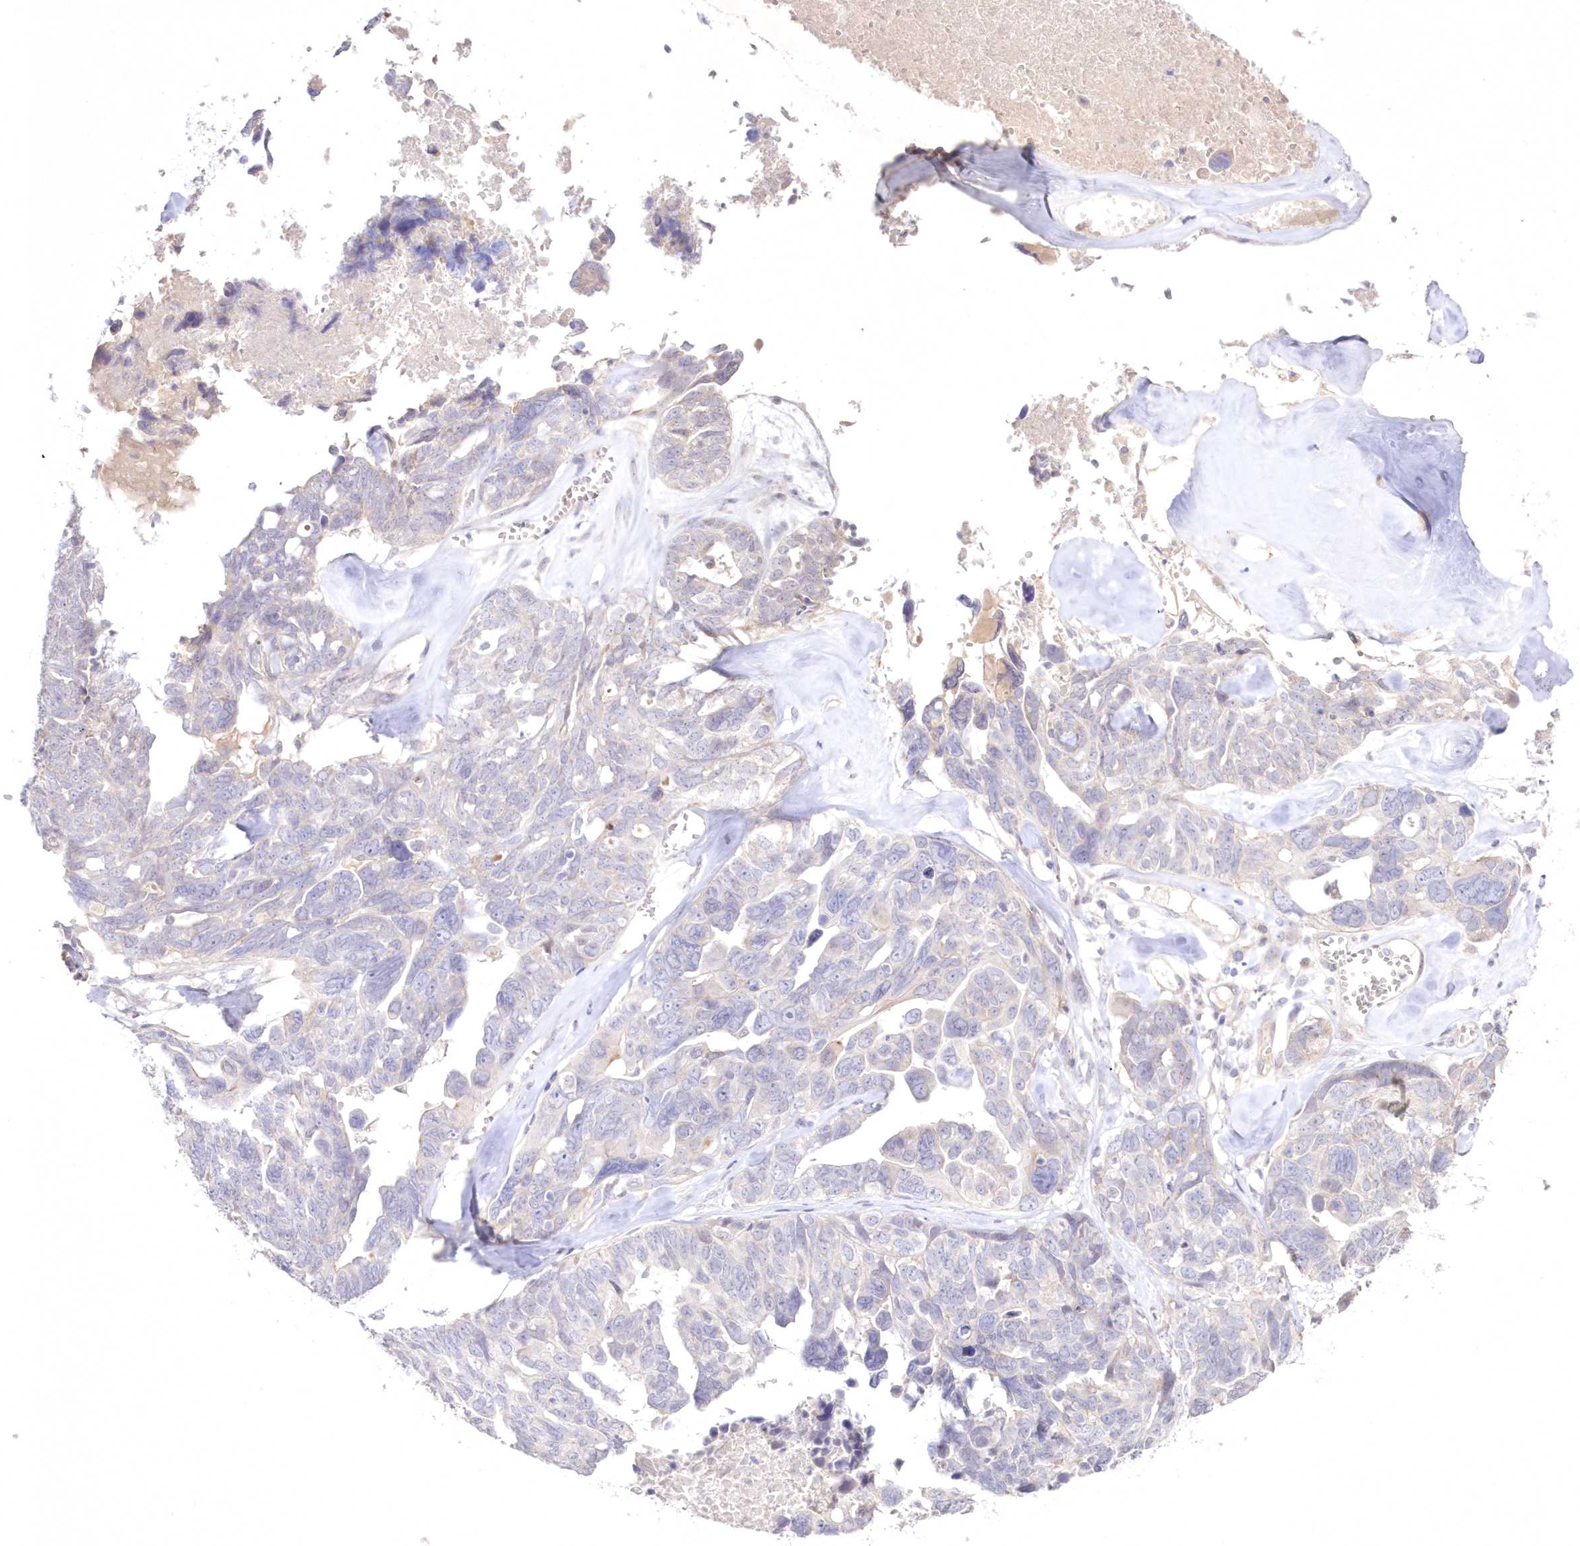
{"staining": {"intensity": "negative", "quantity": "none", "location": "none"}, "tissue": "ovarian cancer", "cell_type": "Tumor cells", "image_type": "cancer", "snomed": [{"axis": "morphology", "description": "Cystadenocarcinoma, serous, NOS"}, {"axis": "topography", "description": "Ovary"}], "caption": "This image is of ovarian serous cystadenocarcinoma stained with immunohistochemistry to label a protein in brown with the nuclei are counter-stained blue. There is no expression in tumor cells.", "gene": "NEU4", "patient": {"sex": "female", "age": 79}}